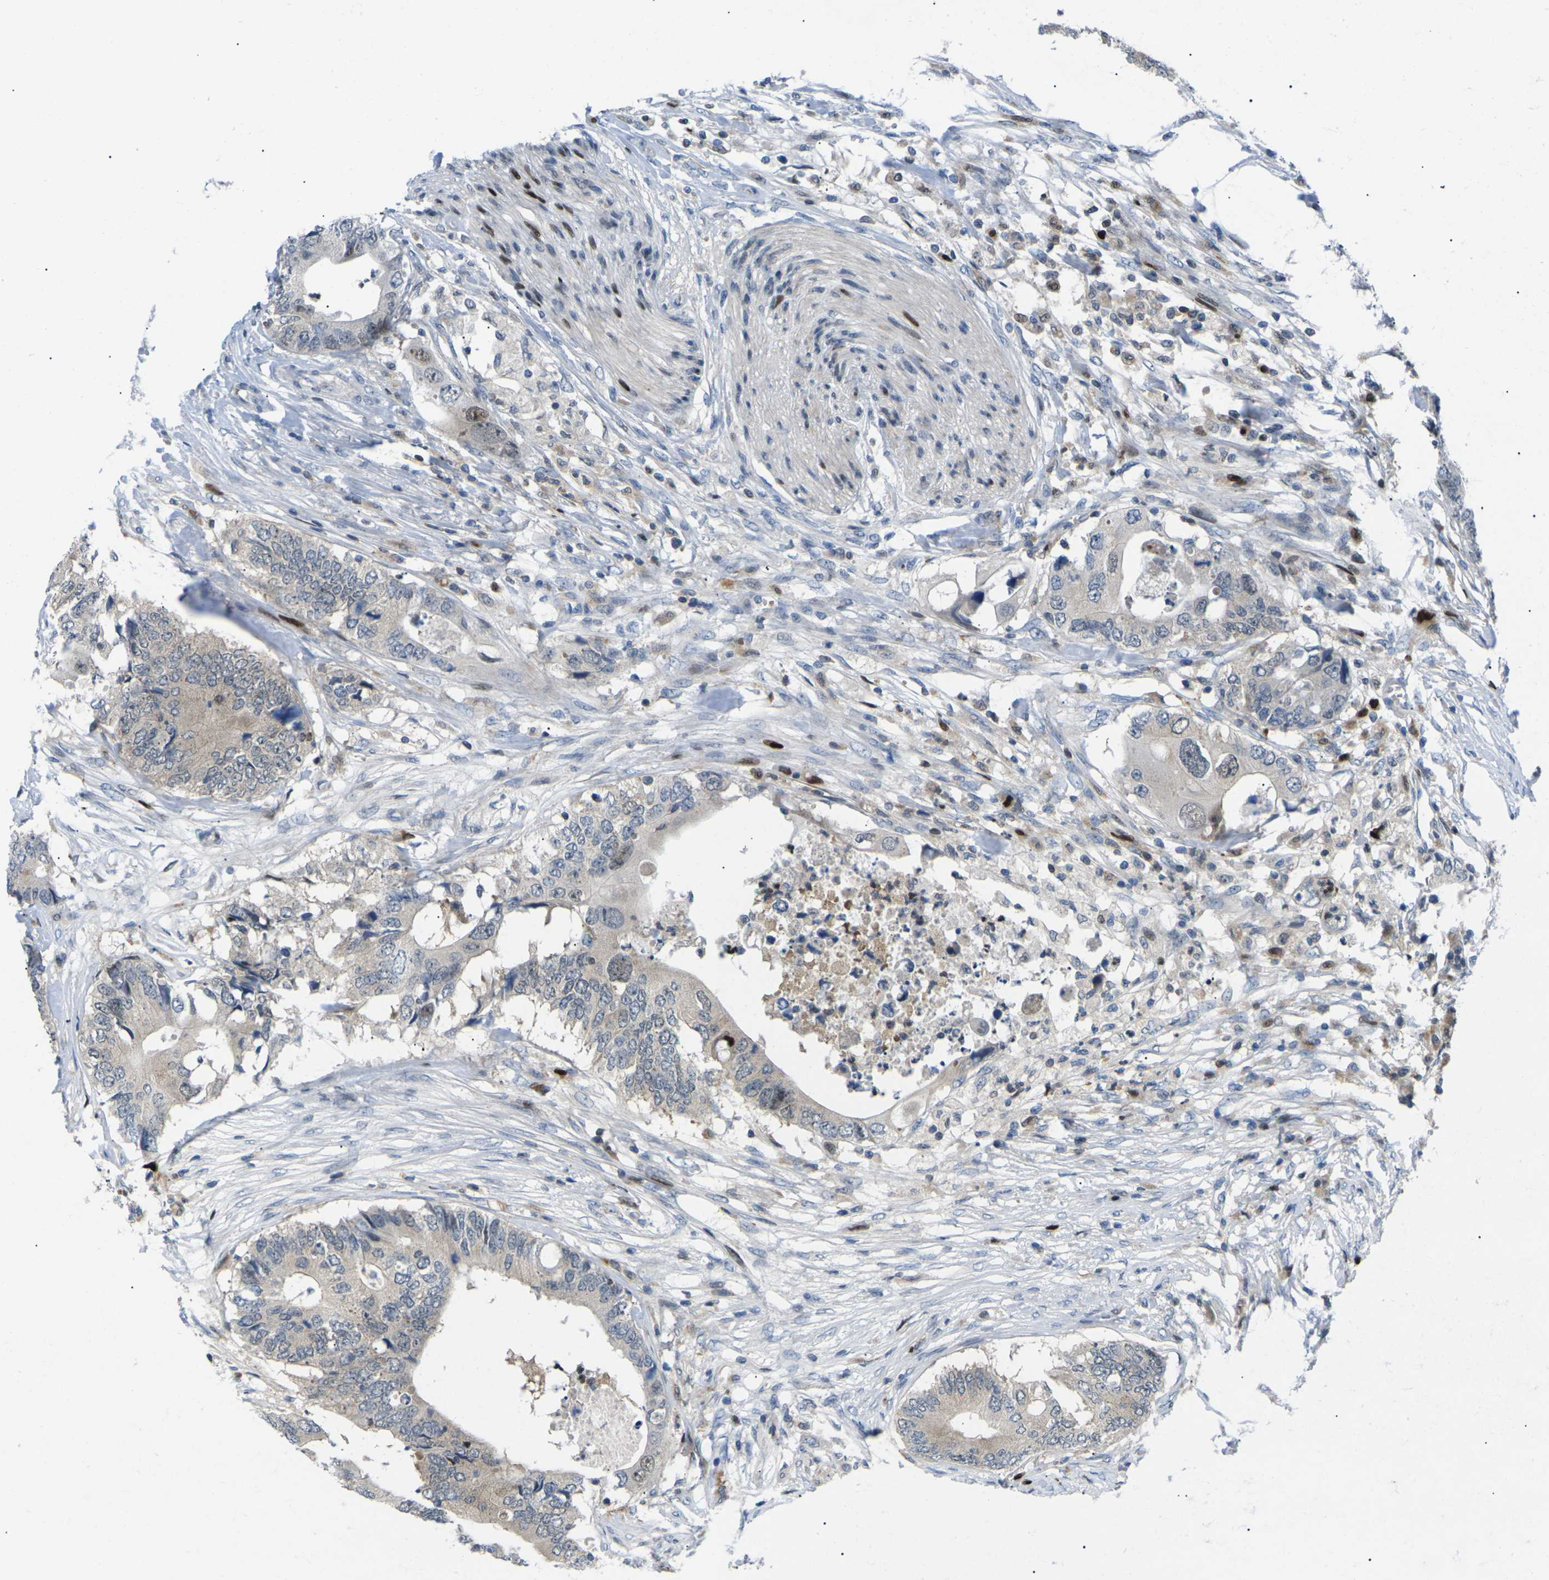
{"staining": {"intensity": "moderate", "quantity": "25%-75%", "location": "cytoplasmic/membranous"}, "tissue": "colorectal cancer", "cell_type": "Tumor cells", "image_type": "cancer", "snomed": [{"axis": "morphology", "description": "Adenocarcinoma, NOS"}, {"axis": "topography", "description": "Colon"}], "caption": "High-magnification brightfield microscopy of colorectal cancer (adenocarcinoma) stained with DAB (3,3'-diaminobenzidine) (brown) and counterstained with hematoxylin (blue). tumor cells exhibit moderate cytoplasmic/membranous expression is seen in approximately25%-75% of cells.", "gene": "RPS6KA3", "patient": {"sex": "male", "age": 71}}